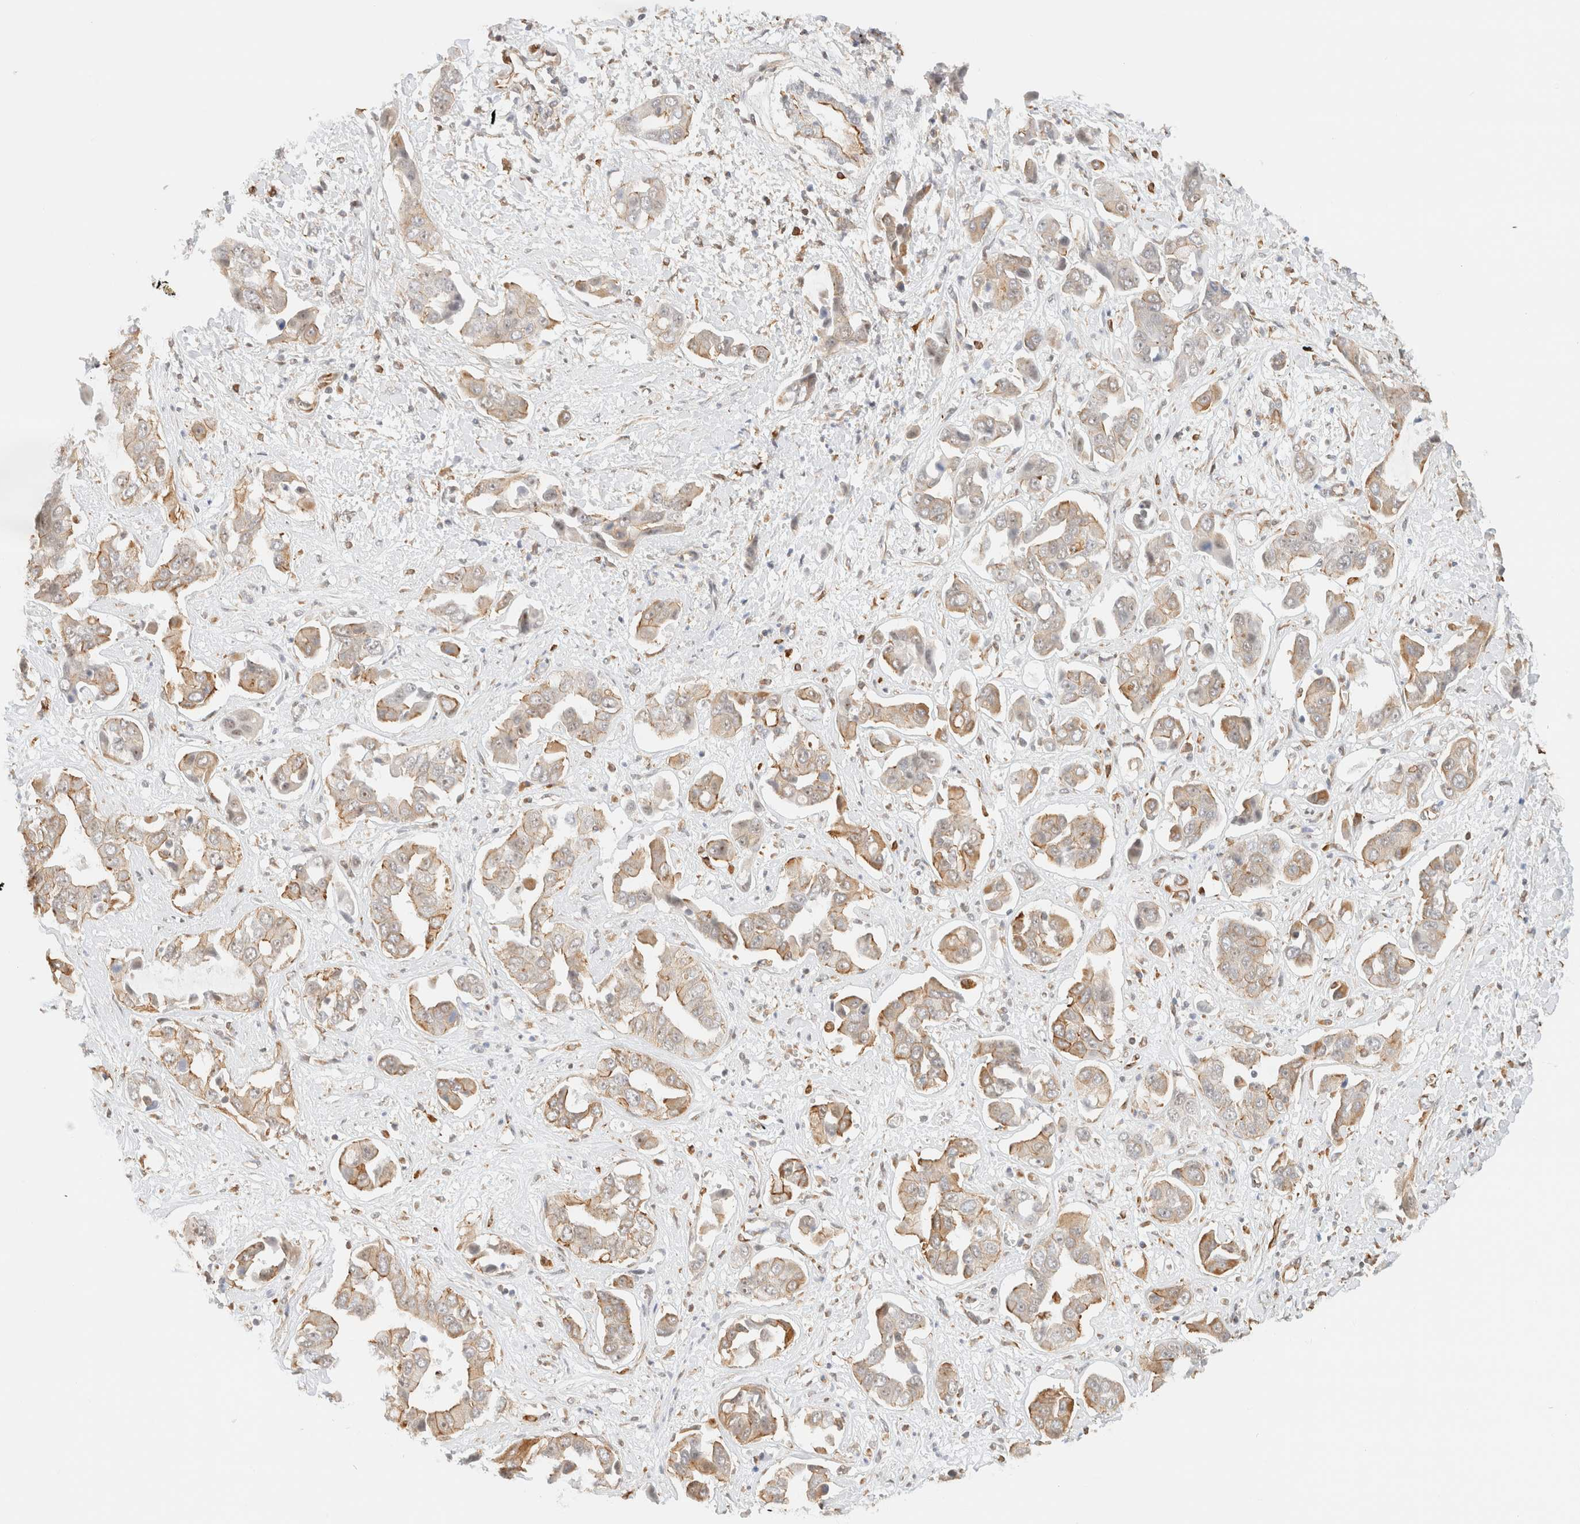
{"staining": {"intensity": "weak", "quantity": ">75%", "location": "cytoplasmic/membranous"}, "tissue": "liver cancer", "cell_type": "Tumor cells", "image_type": "cancer", "snomed": [{"axis": "morphology", "description": "Cholangiocarcinoma"}, {"axis": "topography", "description": "Liver"}], "caption": "Immunohistochemical staining of cholangiocarcinoma (liver) reveals weak cytoplasmic/membranous protein staining in about >75% of tumor cells. Nuclei are stained in blue.", "gene": "ARID5A", "patient": {"sex": "female", "age": 52}}